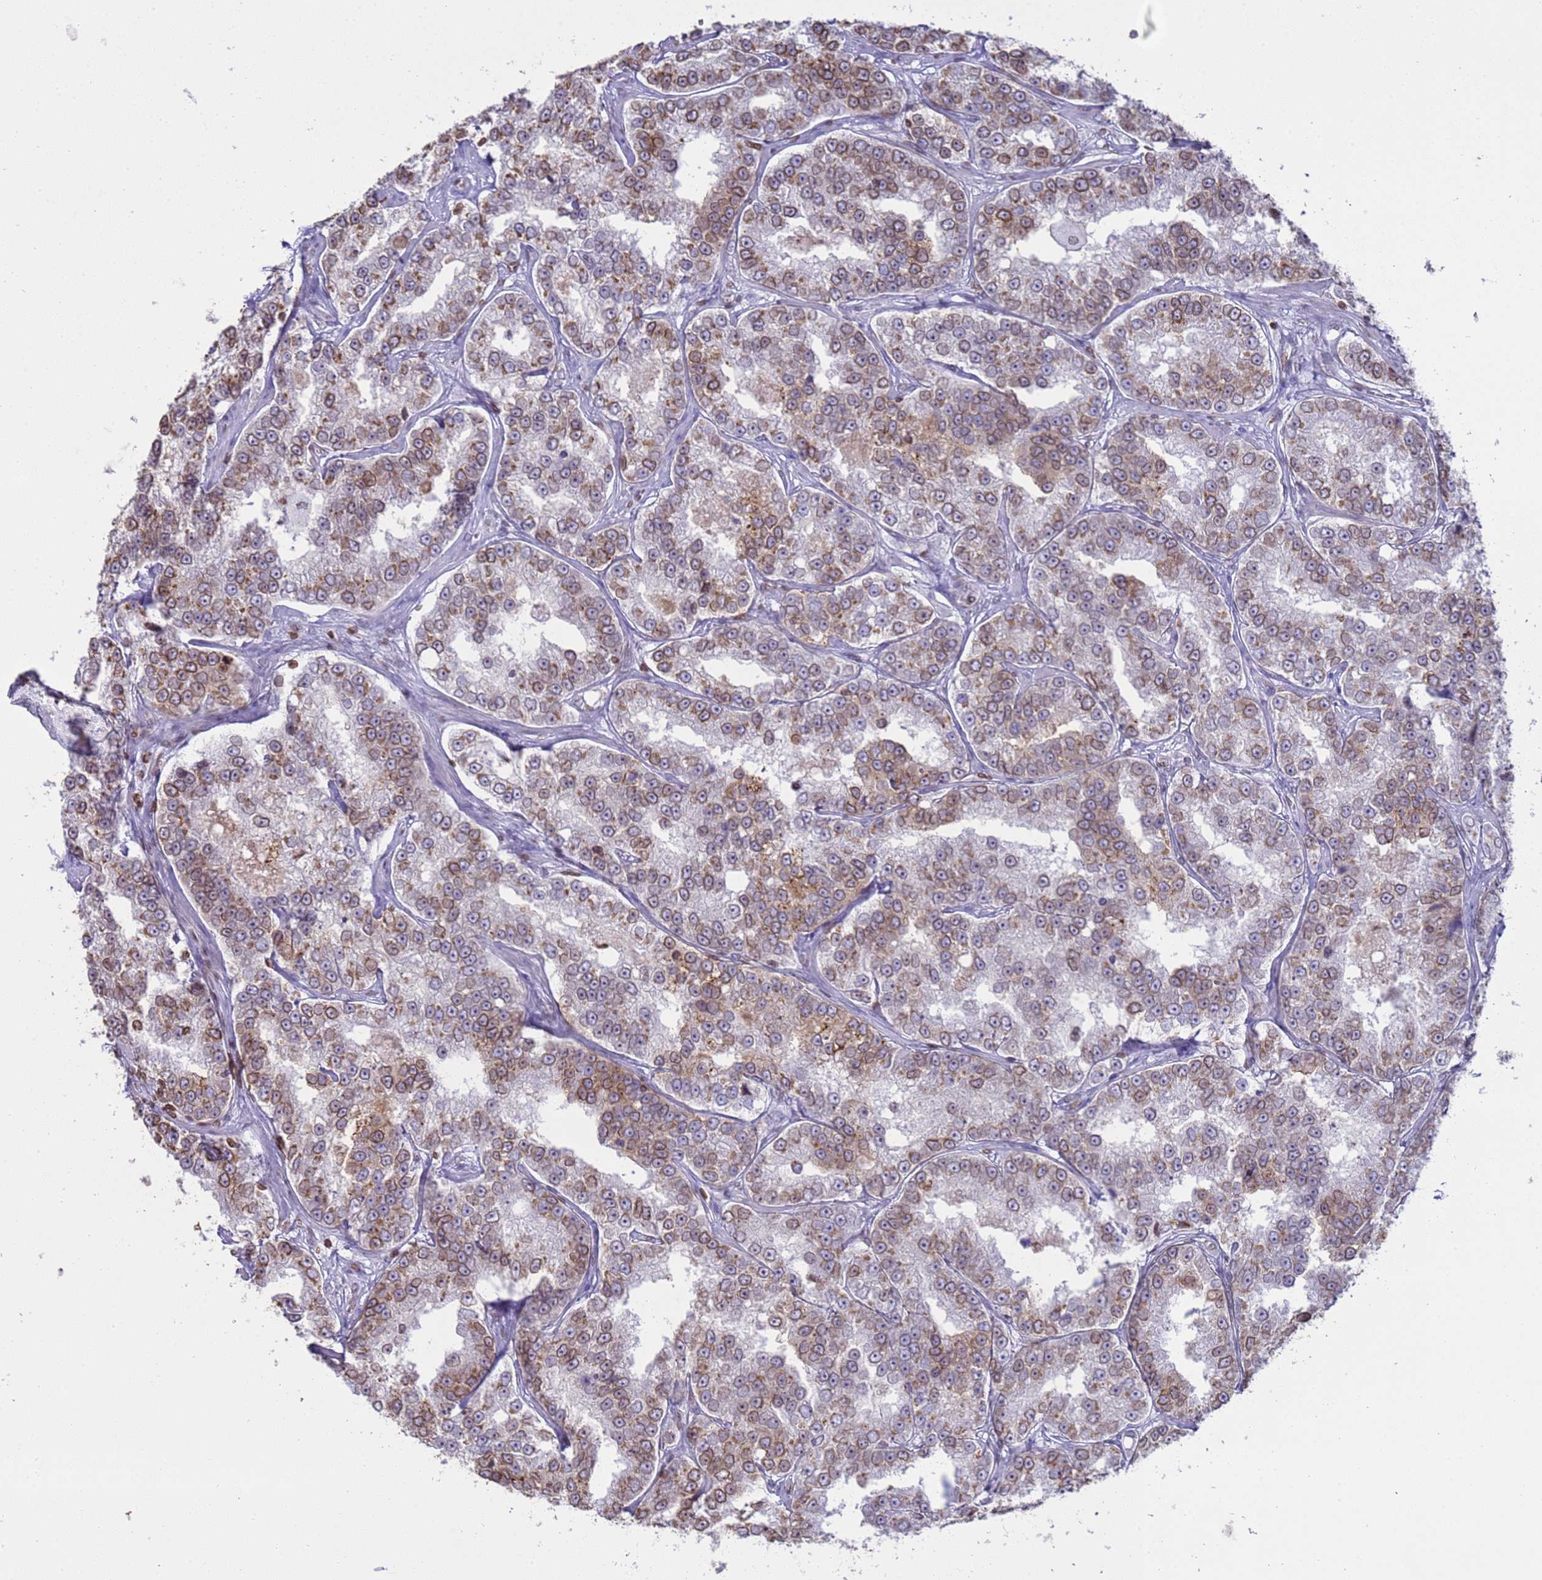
{"staining": {"intensity": "moderate", "quantity": "25%-75%", "location": "cytoplasmic/membranous,nuclear"}, "tissue": "prostate cancer", "cell_type": "Tumor cells", "image_type": "cancer", "snomed": [{"axis": "morphology", "description": "Normal tissue, NOS"}, {"axis": "morphology", "description": "Adenocarcinoma, High grade"}, {"axis": "topography", "description": "Prostate"}], "caption": "Protein analysis of prostate cancer tissue shows moderate cytoplasmic/membranous and nuclear expression in about 25%-75% of tumor cells.", "gene": "DHX37", "patient": {"sex": "male", "age": 83}}